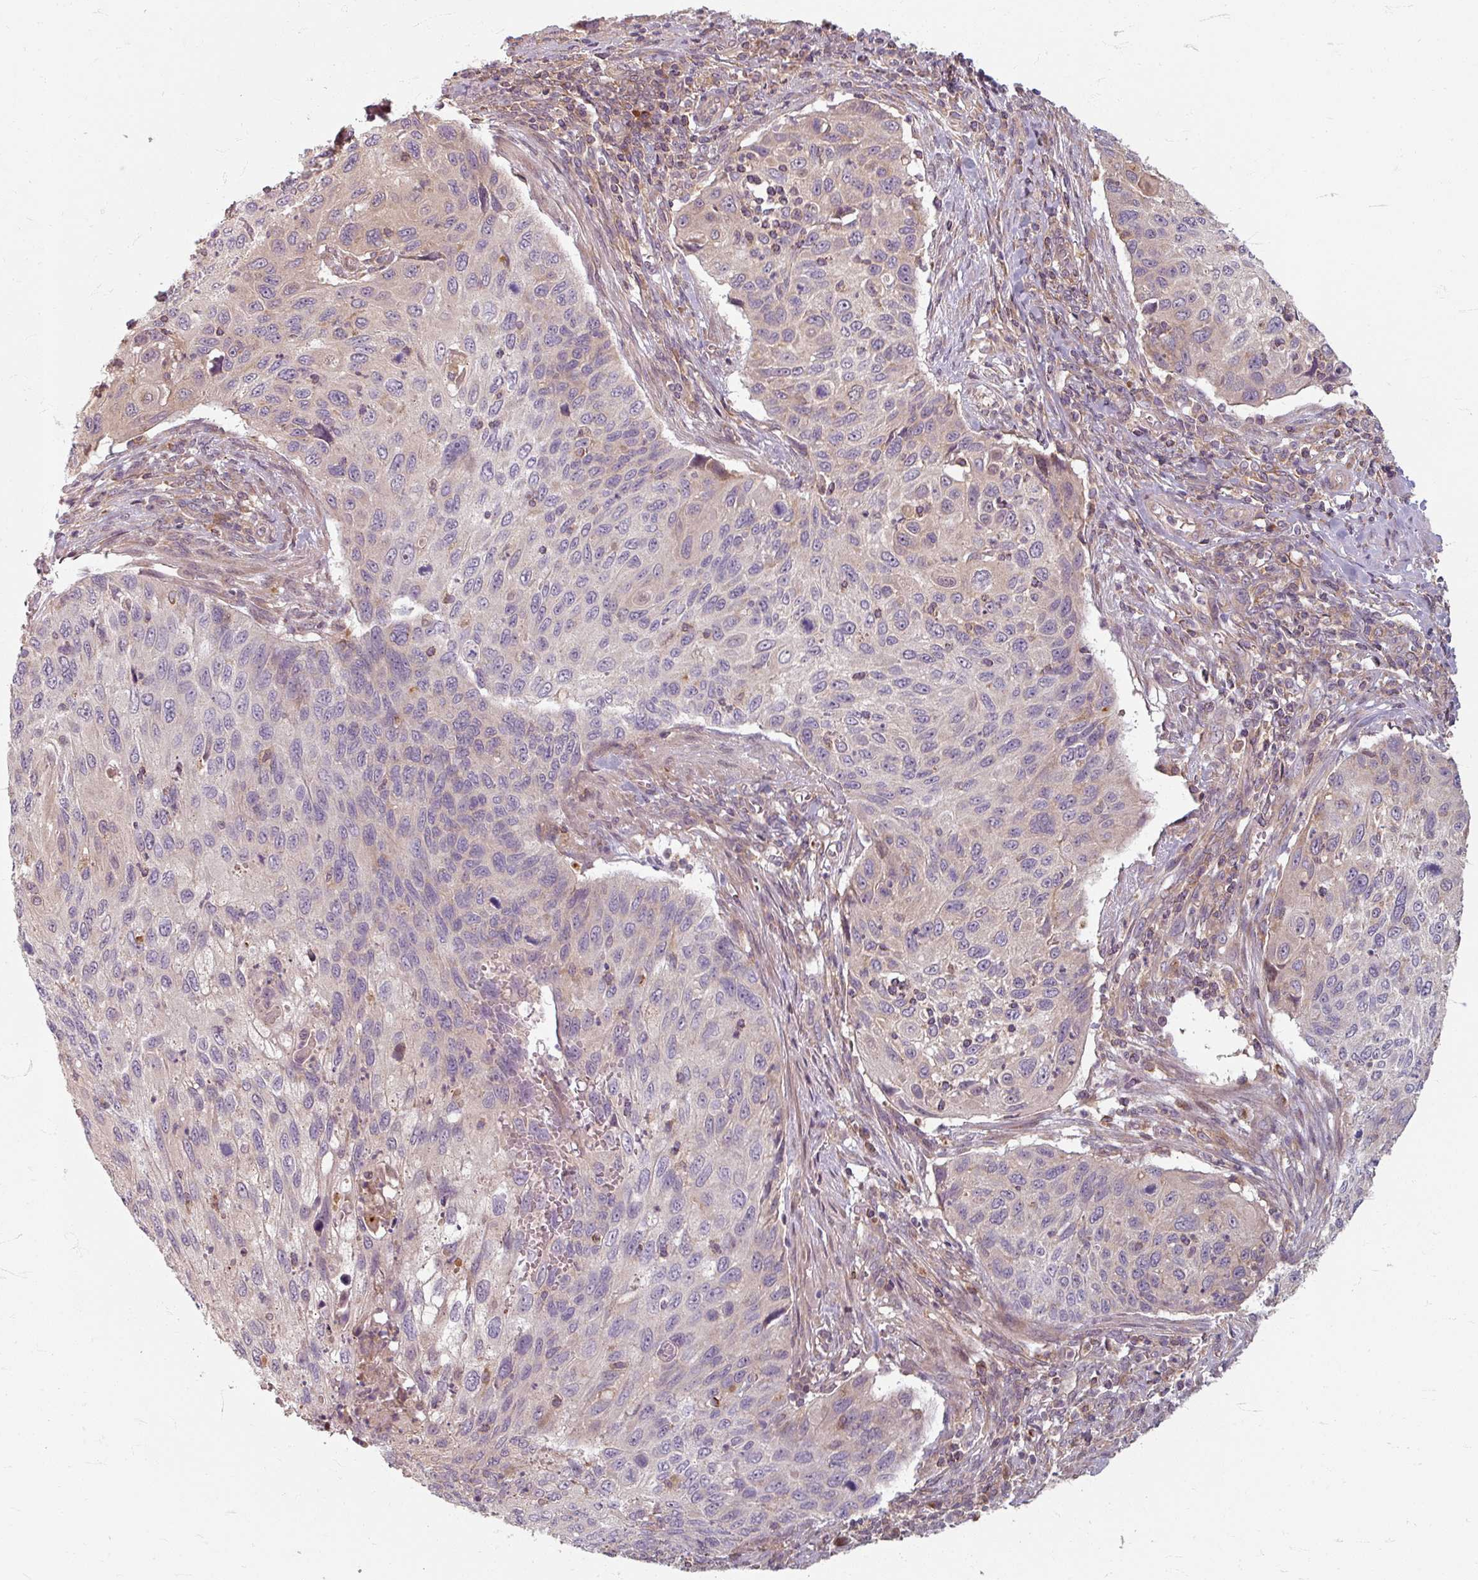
{"staining": {"intensity": "weak", "quantity": "<25%", "location": "cytoplasmic/membranous"}, "tissue": "cervical cancer", "cell_type": "Tumor cells", "image_type": "cancer", "snomed": [{"axis": "morphology", "description": "Squamous cell carcinoma, NOS"}, {"axis": "topography", "description": "Cervix"}], "caption": "Immunohistochemistry (IHC) micrograph of human cervical cancer stained for a protein (brown), which demonstrates no positivity in tumor cells.", "gene": "STAM", "patient": {"sex": "female", "age": 70}}